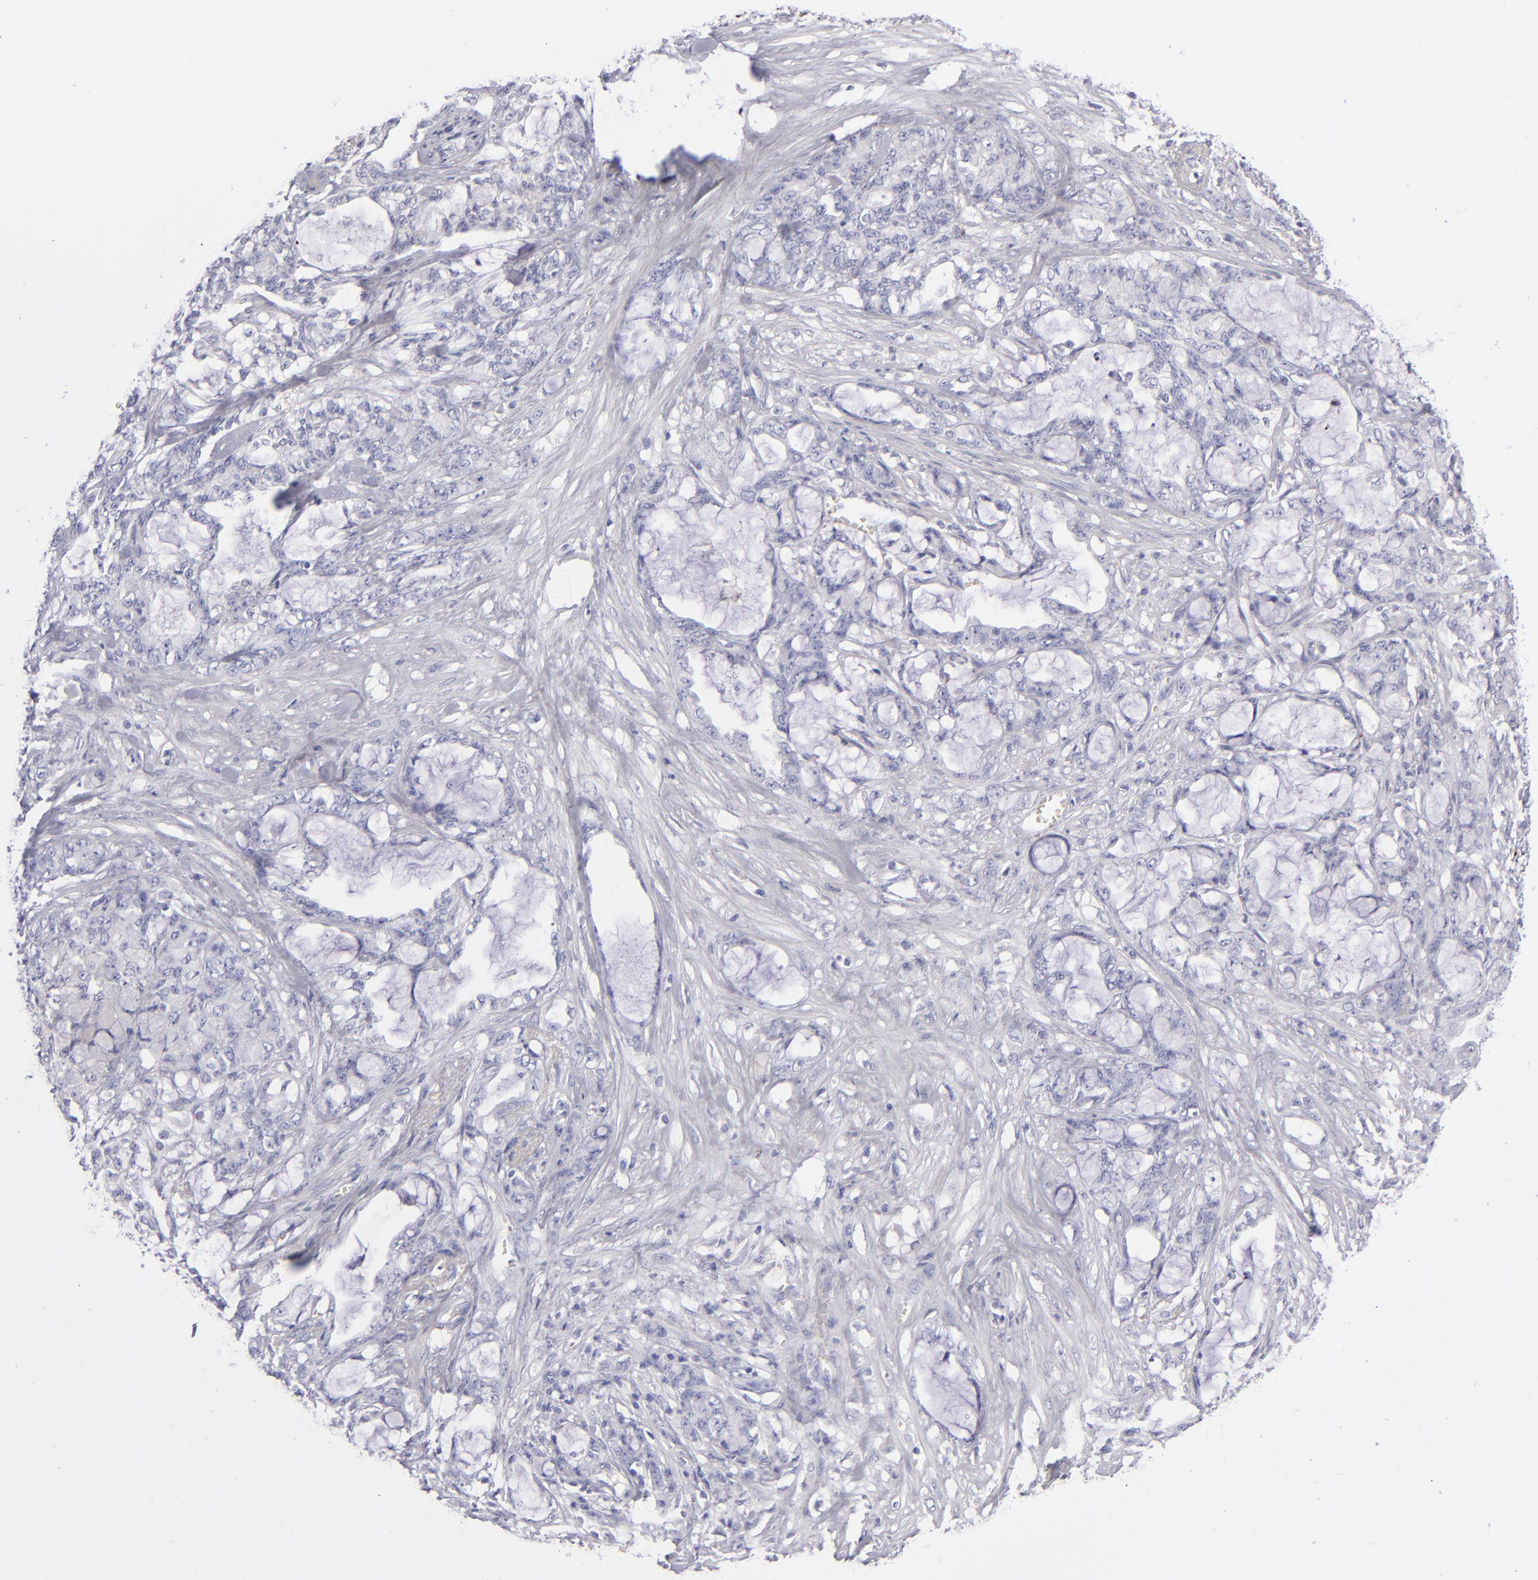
{"staining": {"intensity": "negative", "quantity": "none", "location": "none"}, "tissue": "pancreatic cancer", "cell_type": "Tumor cells", "image_type": "cancer", "snomed": [{"axis": "morphology", "description": "Adenocarcinoma, NOS"}, {"axis": "topography", "description": "Pancreas"}], "caption": "Immunohistochemistry (IHC) of human pancreatic adenocarcinoma reveals no positivity in tumor cells. (Immunohistochemistry, brightfield microscopy, high magnification).", "gene": "ANPEP", "patient": {"sex": "female", "age": 73}}